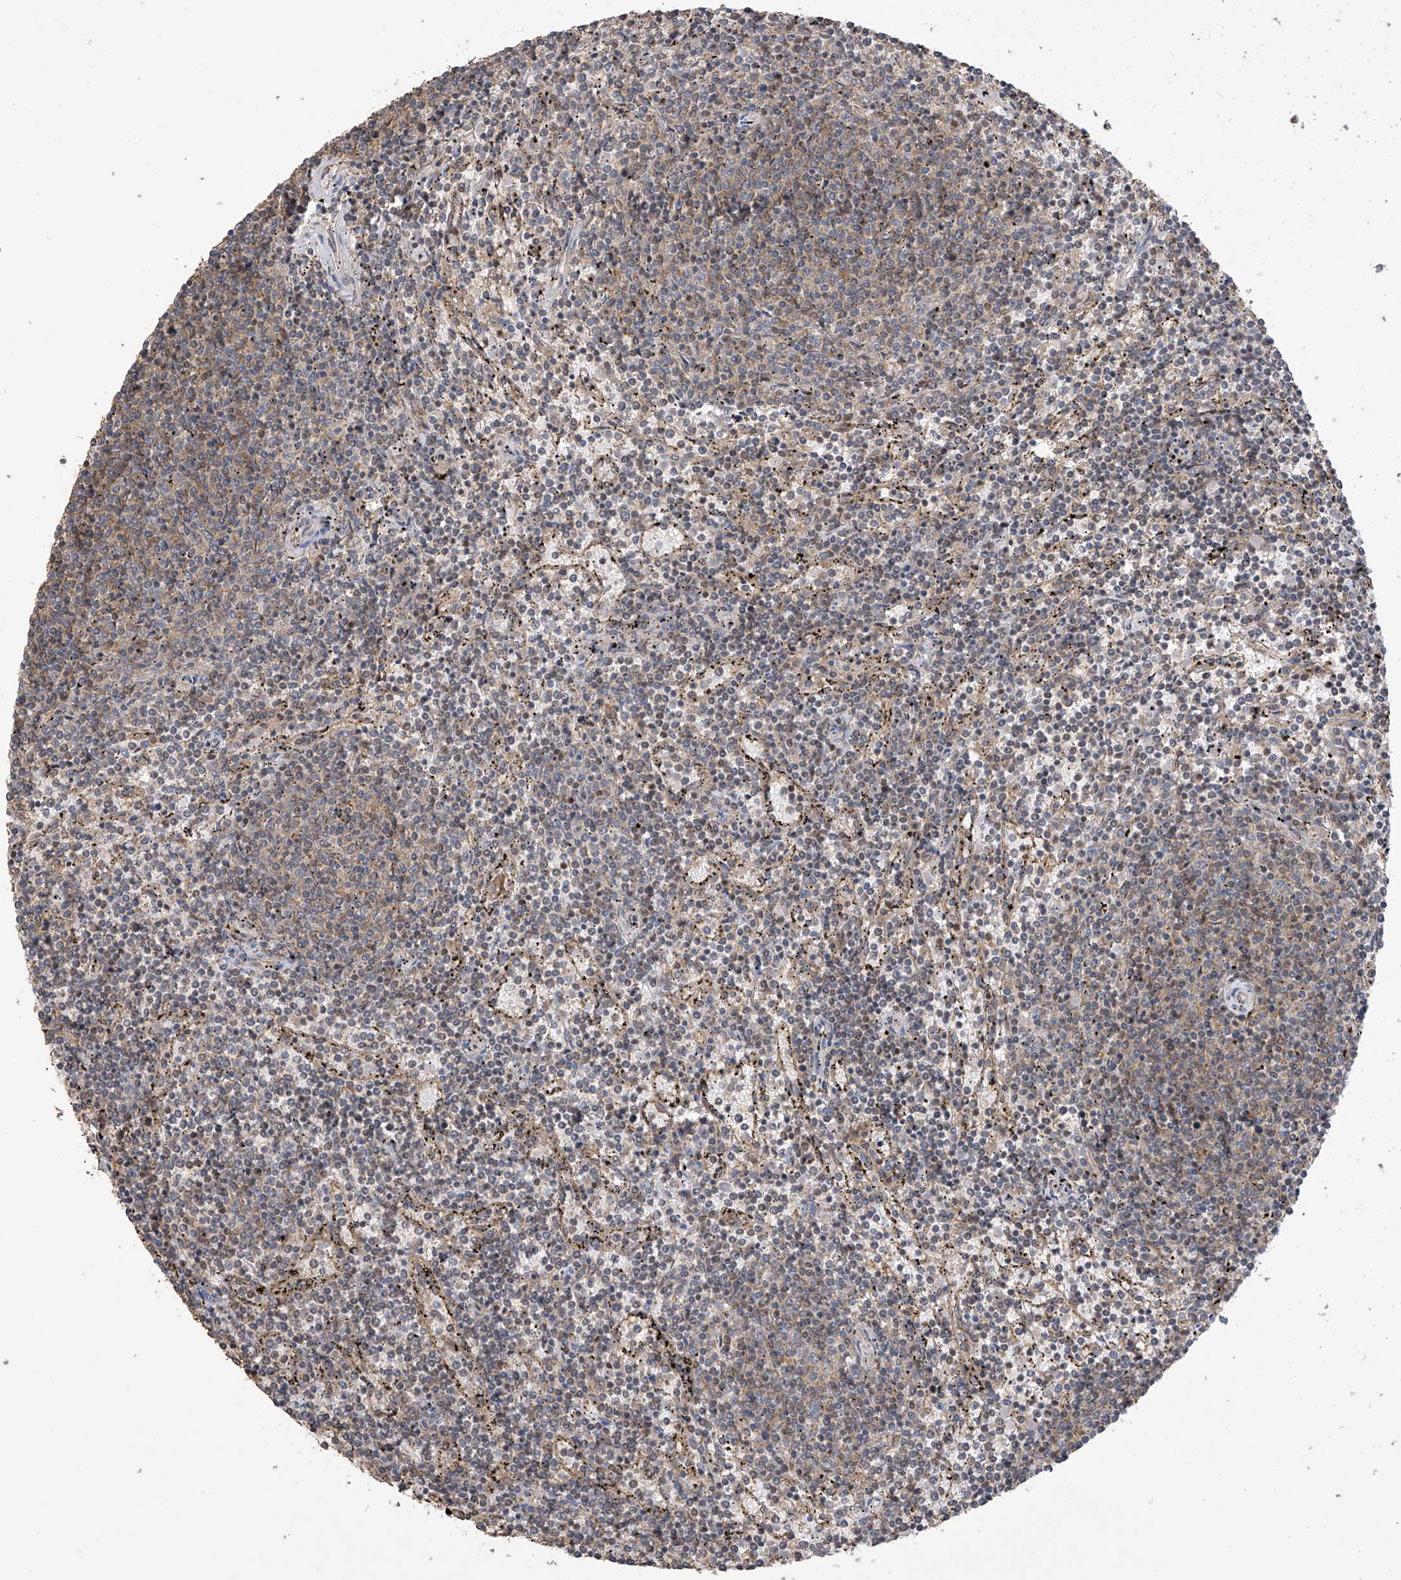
{"staining": {"intensity": "negative", "quantity": "none", "location": "none"}, "tissue": "lymphoma", "cell_type": "Tumor cells", "image_type": "cancer", "snomed": [{"axis": "morphology", "description": "Malignant lymphoma, non-Hodgkin's type, Low grade"}, {"axis": "topography", "description": "Spleen"}], "caption": "Immunohistochemistry (IHC) micrograph of neoplastic tissue: lymphoma stained with DAB exhibits no significant protein positivity in tumor cells.", "gene": "COX10", "patient": {"sex": "female", "age": 50}}